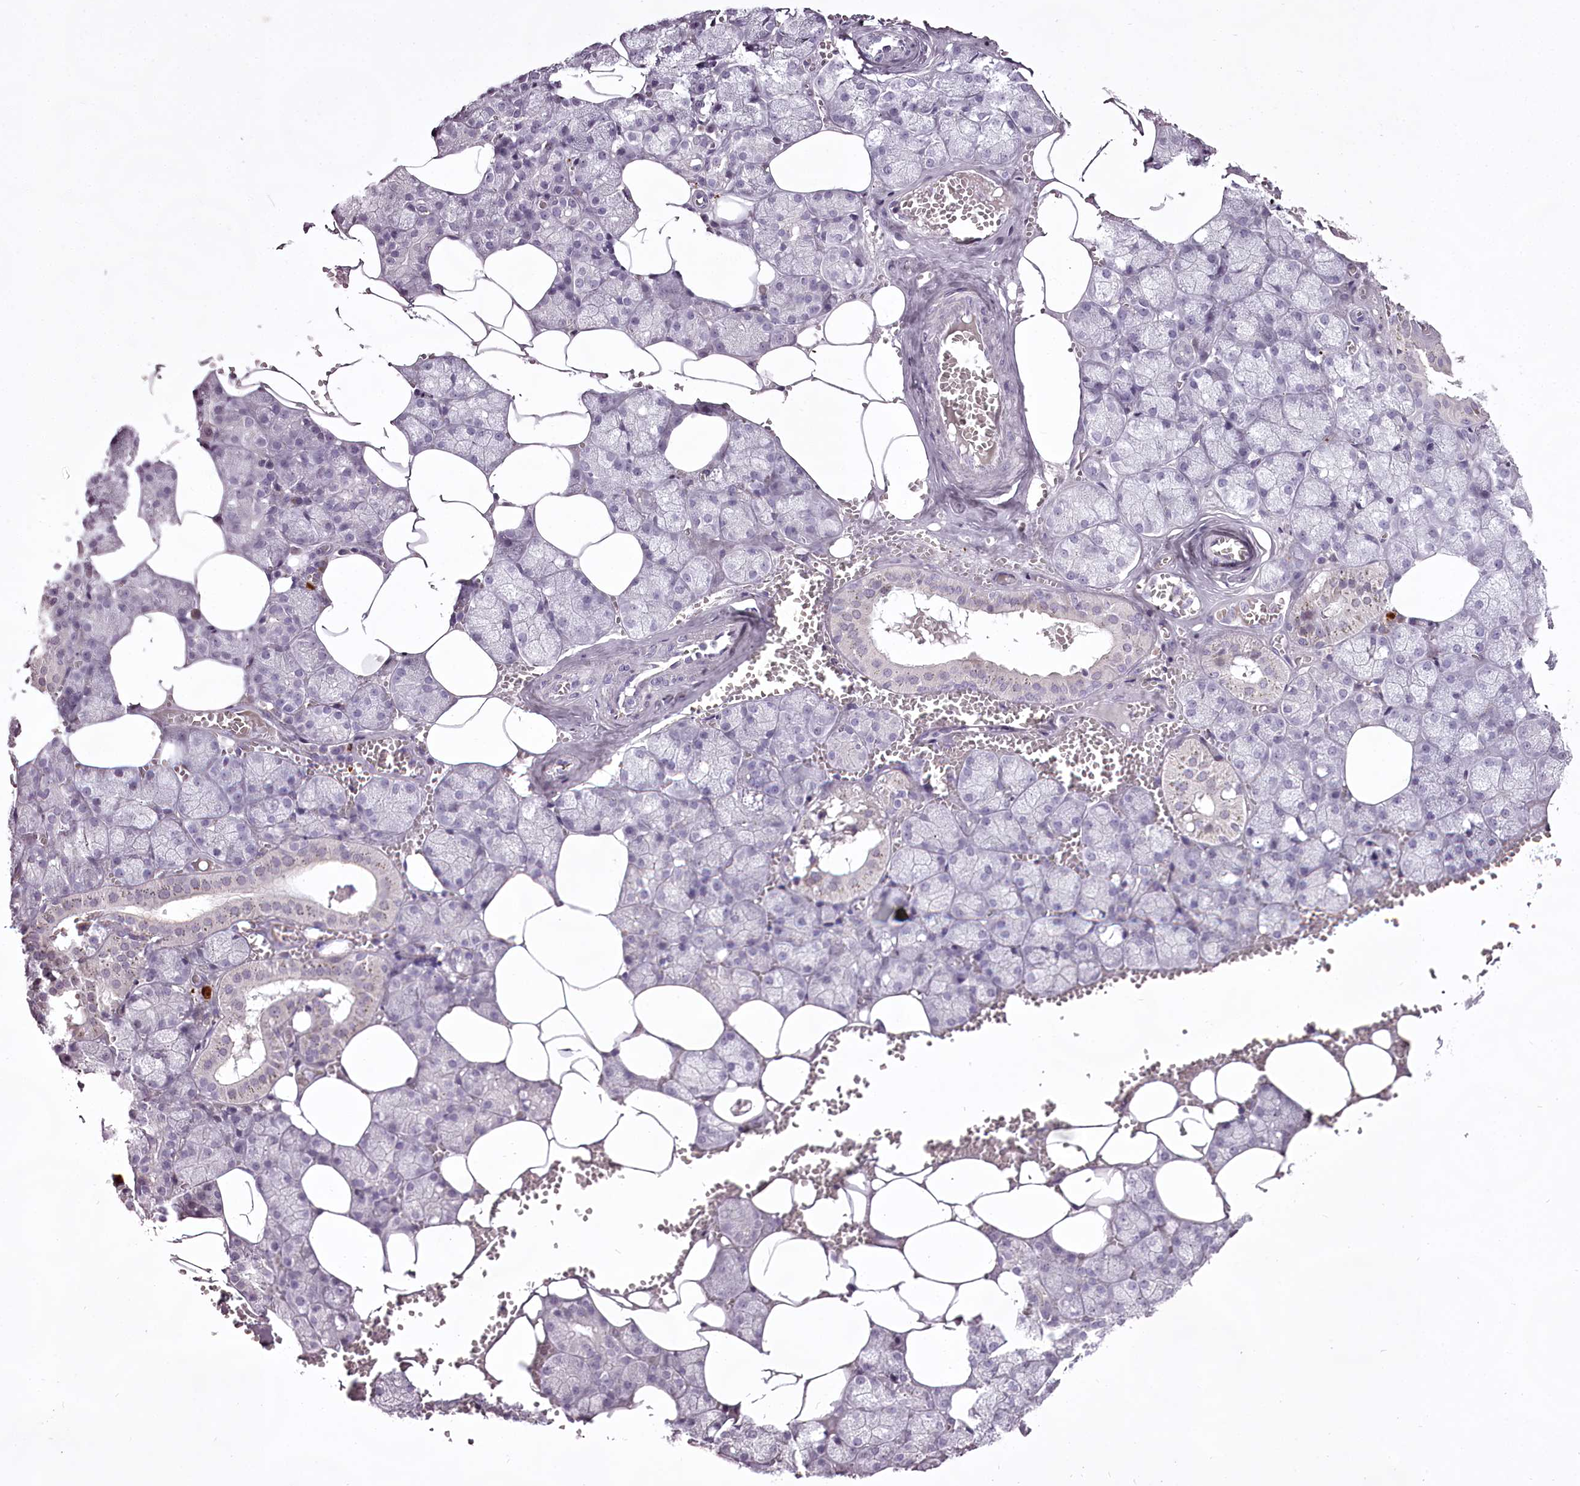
{"staining": {"intensity": "negative", "quantity": "none", "location": "none"}, "tissue": "salivary gland", "cell_type": "Glandular cells", "image_type": "normal", "snomed": [{"axis": "morphology", "description": "Normal tissue, NOS"}, {"axis": "topography", "description": "Salivary gland"}], "caption": "This is an IHC photomicrograph of benign salivary gland. There is no expression in glandular cells.", "gene": "C1orf56", "patient": {"sex": "male", "age": 62}}